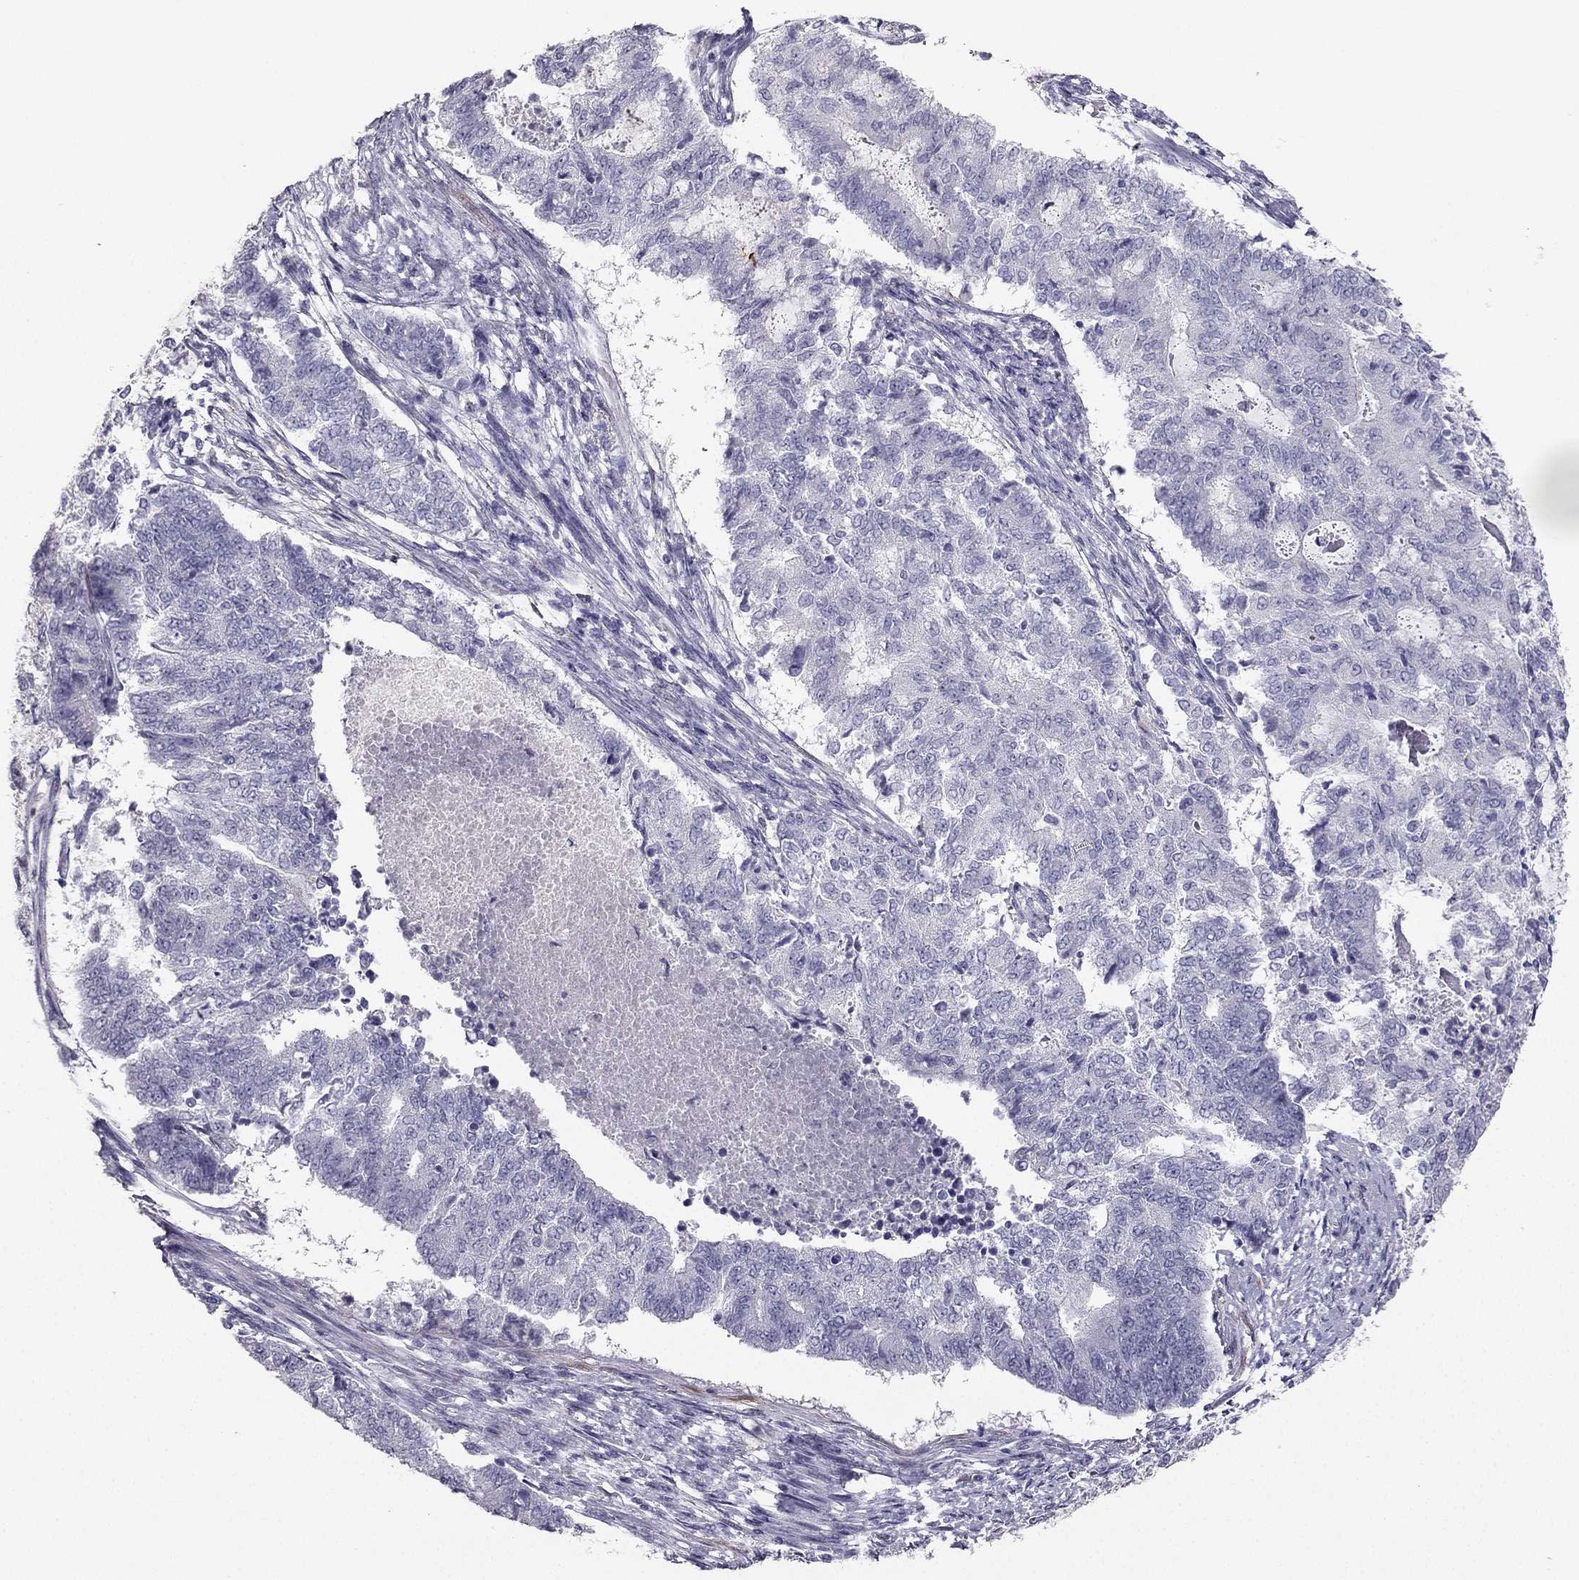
{"staining": {"intensity": "negative", "quantity": "none", "location": "none"}, "tissue": "endometrial cancer", "cell_type": "Tumor cells", "image_type": "cancer", "snomed": [{"axis": "morphology", "description": "Adenocarcinoma, NOS"}, {"axis": "topography", "description": "Endometrium"}], "caption": "Immunohistochemistry (IHC) histopathology image of neoplastic tissue: human adenocarcinoma (endometrial) stained with DAB (3,3'-diaminobenzidine) shows no significant protein expression in tumor cells. (DAB immunohistochemistry, high magnification).", "gene": "CALB2", "patient": {"sex": "female", "age": 65}}